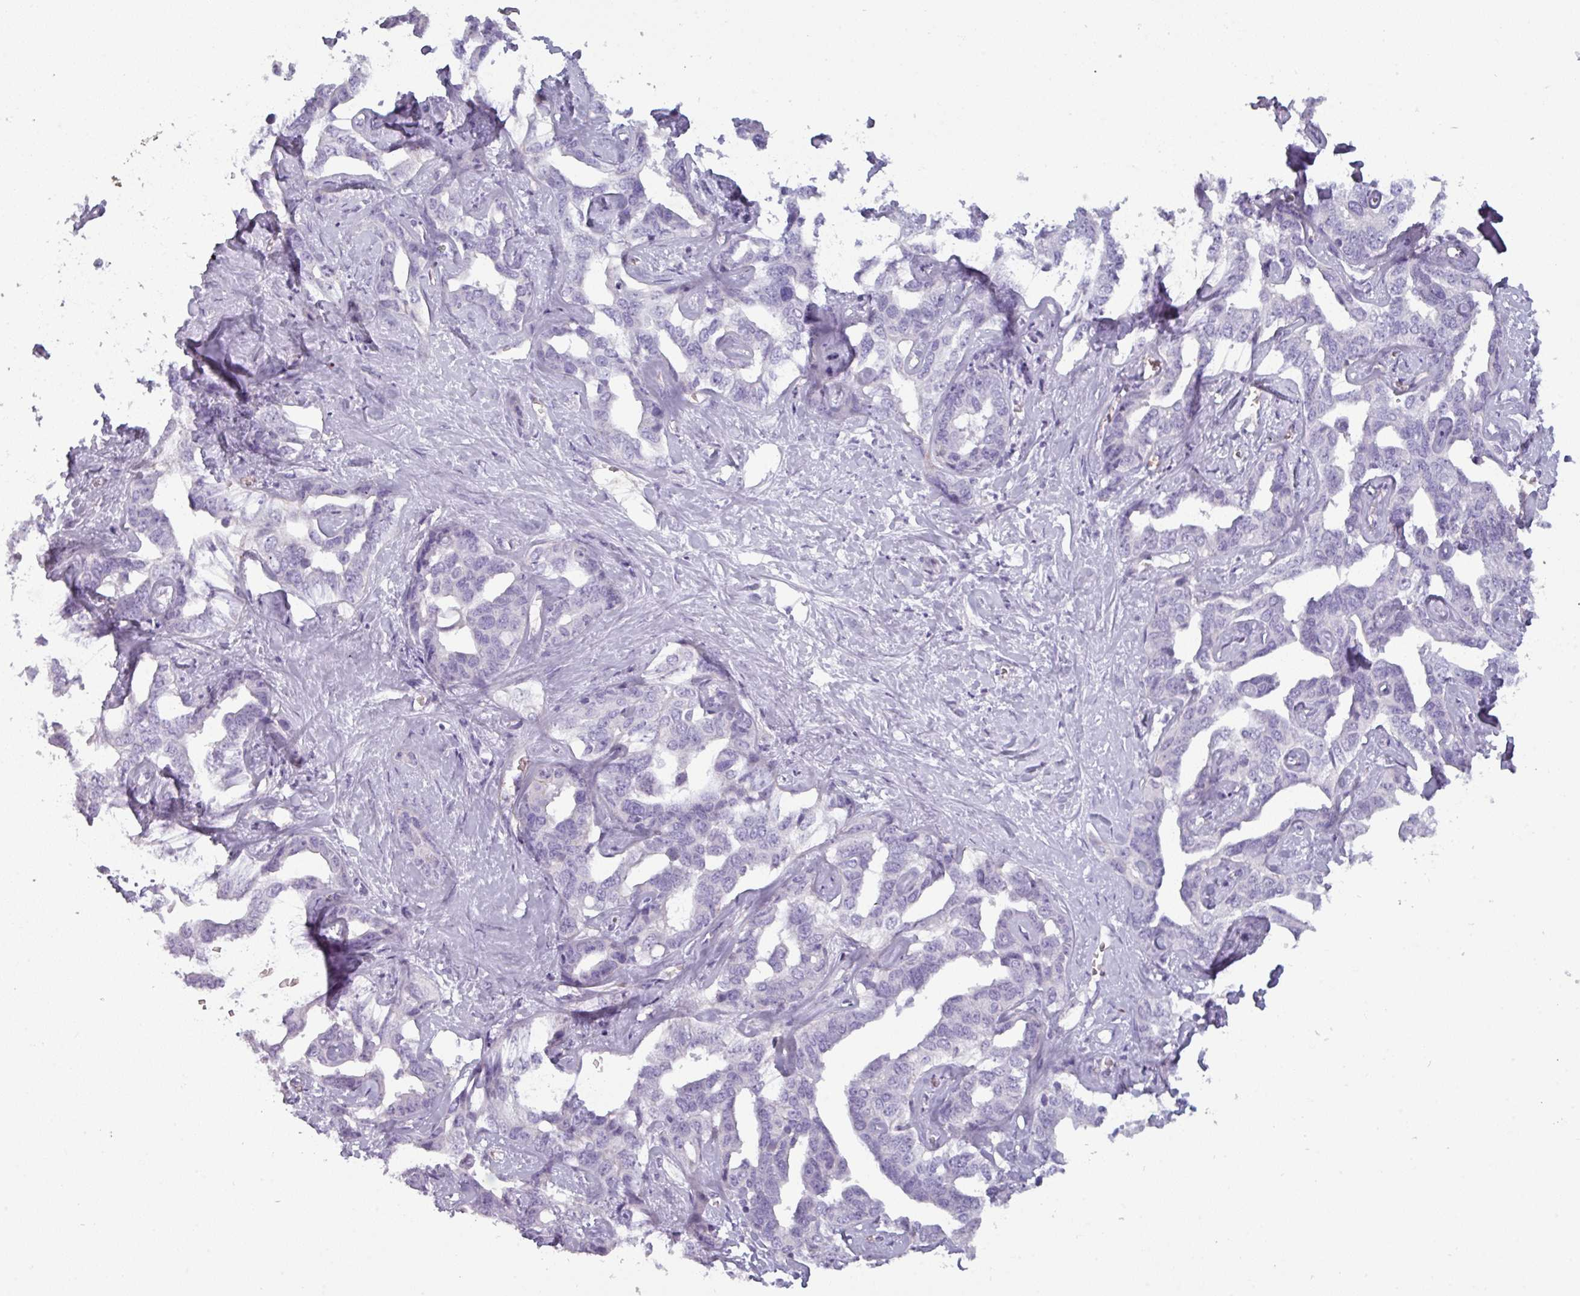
{"staining": {"intensity": "negative", "quantity": "none", "location": "none"}, "tissue": "liver cancer", "cell_type": "Tumor cells", "image_type": "cancer", "snomed": [{"axis": "morphology", "description": "Cholangiocarcinoma"}, {"axis": "topography", "description": "Liver"}], "caption": "Immunohistochemistry (IHC) image of neoplastic tissue: human cholangiocarcinoma (liver) stained with DAB exhibits no significant protein staining in tumor cells. (DAB (3,3'-diaminobenzidine) immunohistochemistry (IHC) with hematoxylin counter stain).", "gene": "AREL1", "patient": {"sex": "male", "age": 59}}